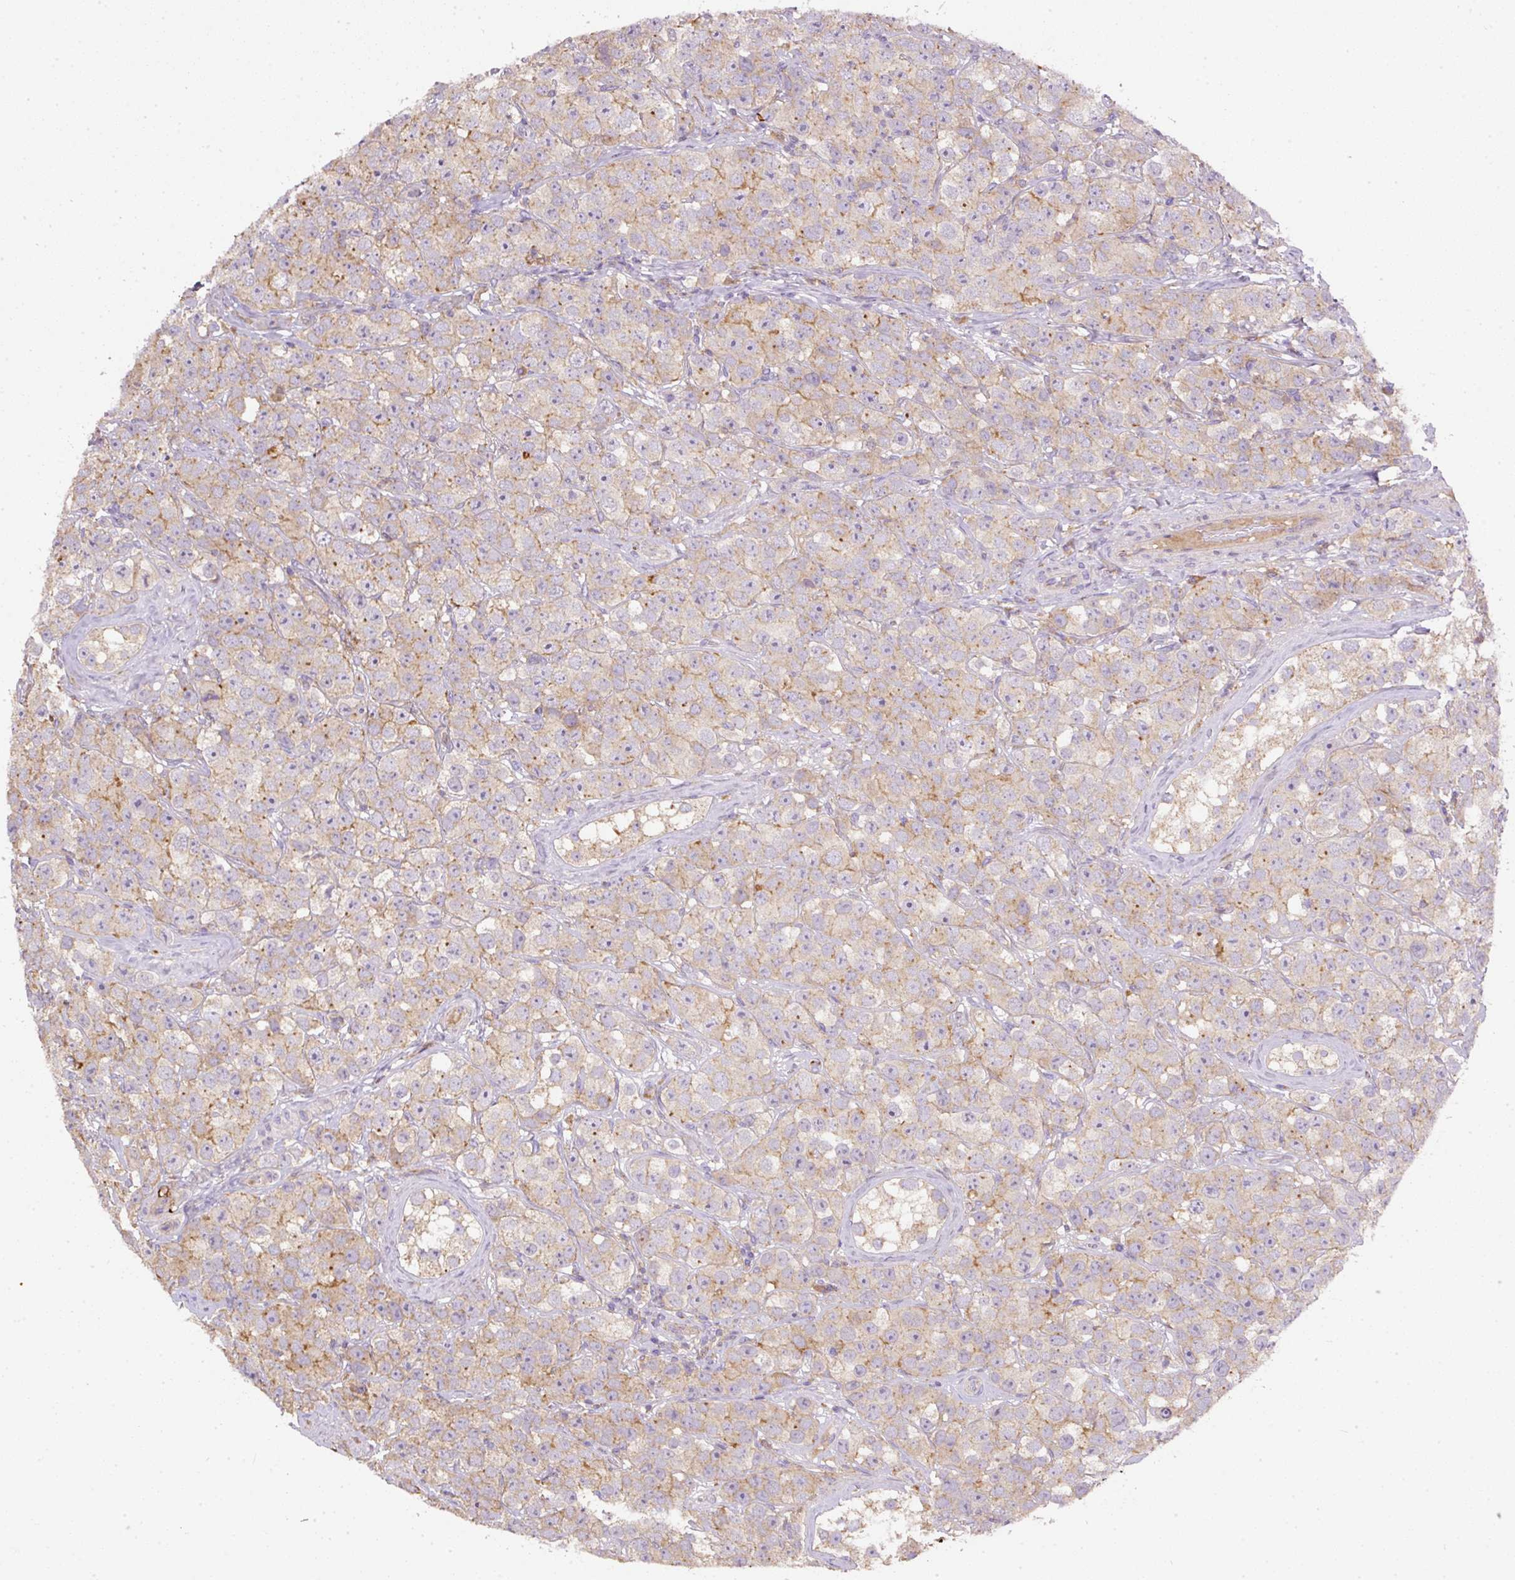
{"staining": {"intensity": "weak", "quantity": "<25%", "location": "cytoplasmic/membranous"}, "tissue": "testis cancer", "cell_type": "Tumor cells", "image_type": "cancer", "snomed": [{"axis": "morphology", "description": "Seminoma, NOS"}, {"axis": "topography", "description": "Testis"}], "caption": "Testis cancer was stained to show a protein in brown. There is no significant positivity in tumor cells.", "gene": "DAPK1", "patient": {"sex": "male", "age": 28}}